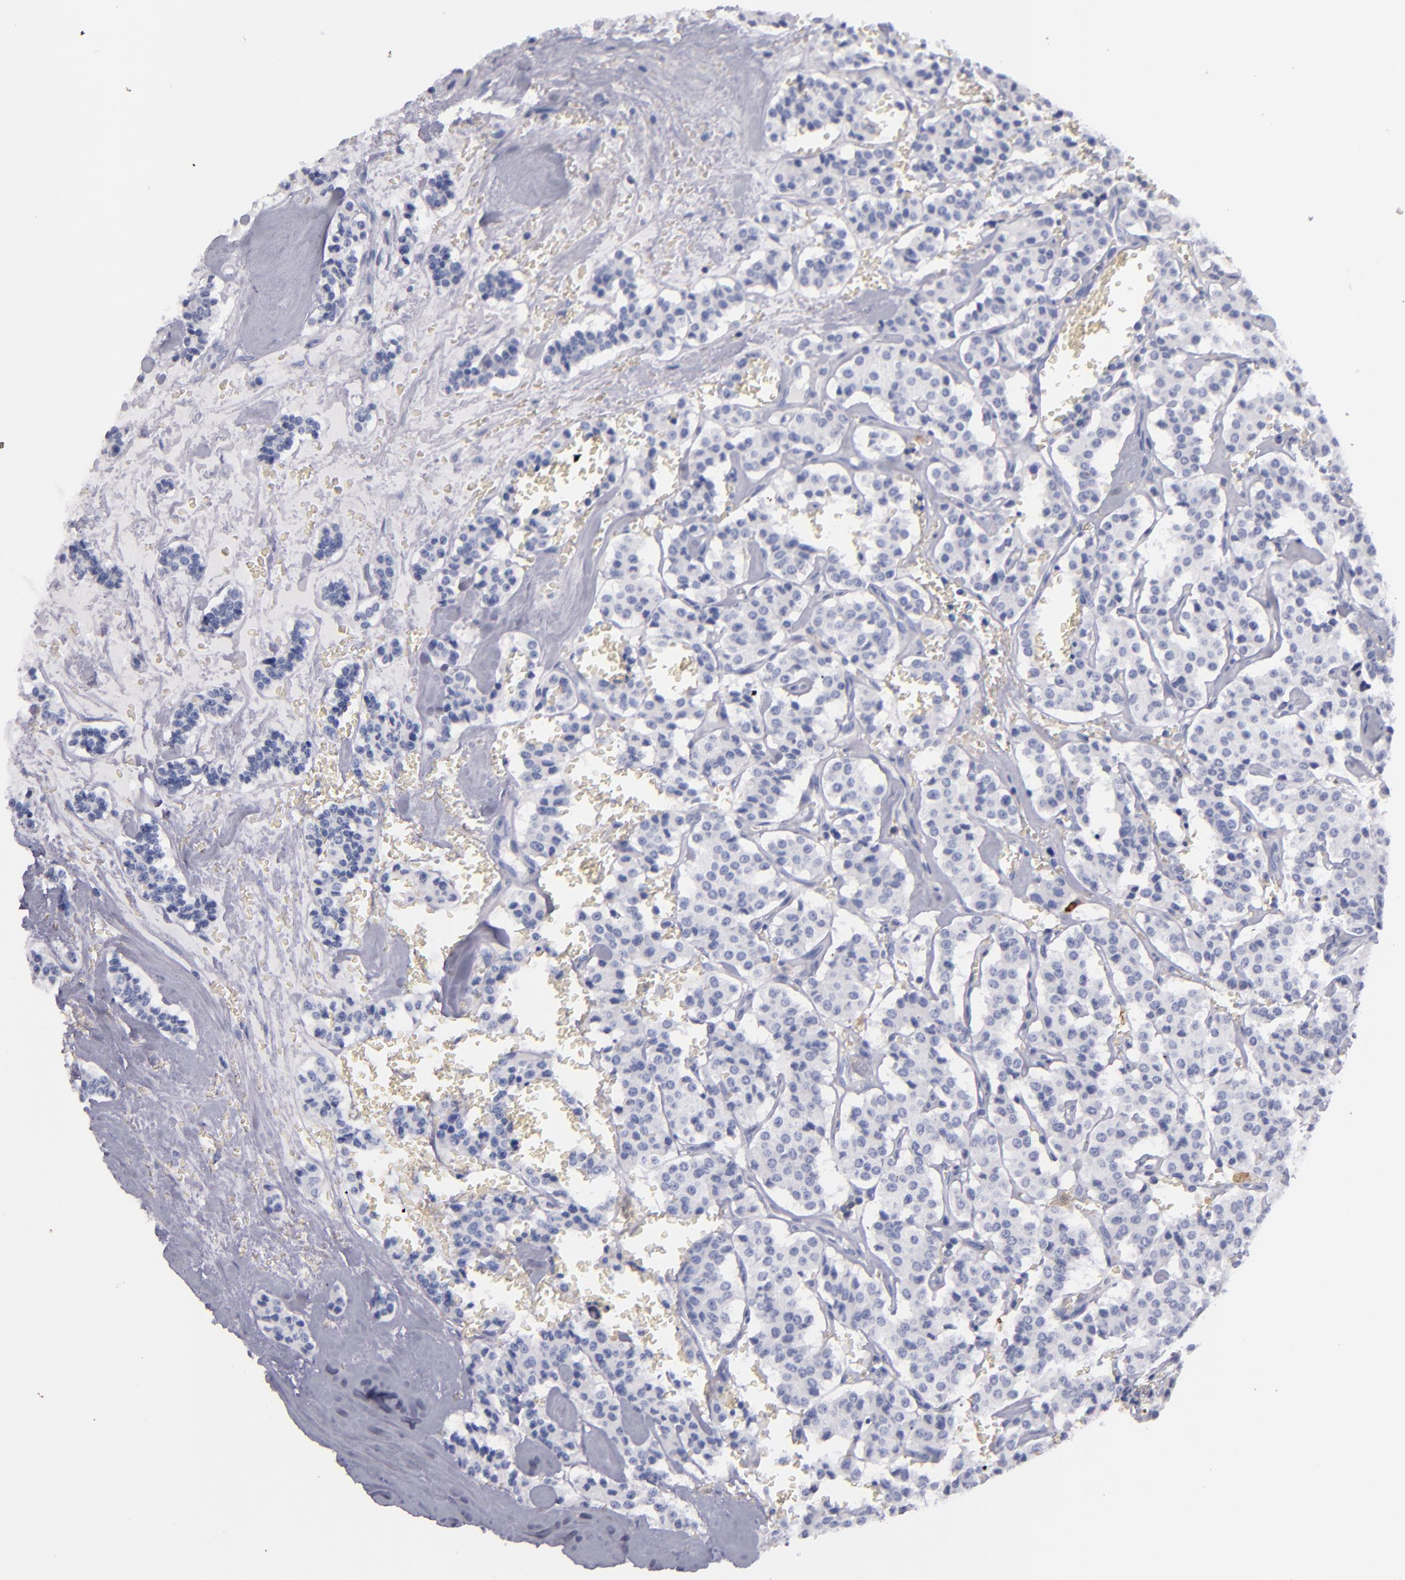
{"staining": {"intensity": "negative", "quantity": "none", "location": "none"}, "tissue": "carcinoid", "cell_type": "Tumor cells", "image_type": "cancer", "snomed": [{"axis": "morphology", "description": "Carcinoid, malignant, NOS"}, {"axis": "topography", "description": "Bronchus"}], "caption": "This is an immunohistochemistry (IHC) photomicrograph of human carcinoid. There is no expression in tumor cells.", "gene": "CD38", "patient": {"sex": "male", "age": 55}}